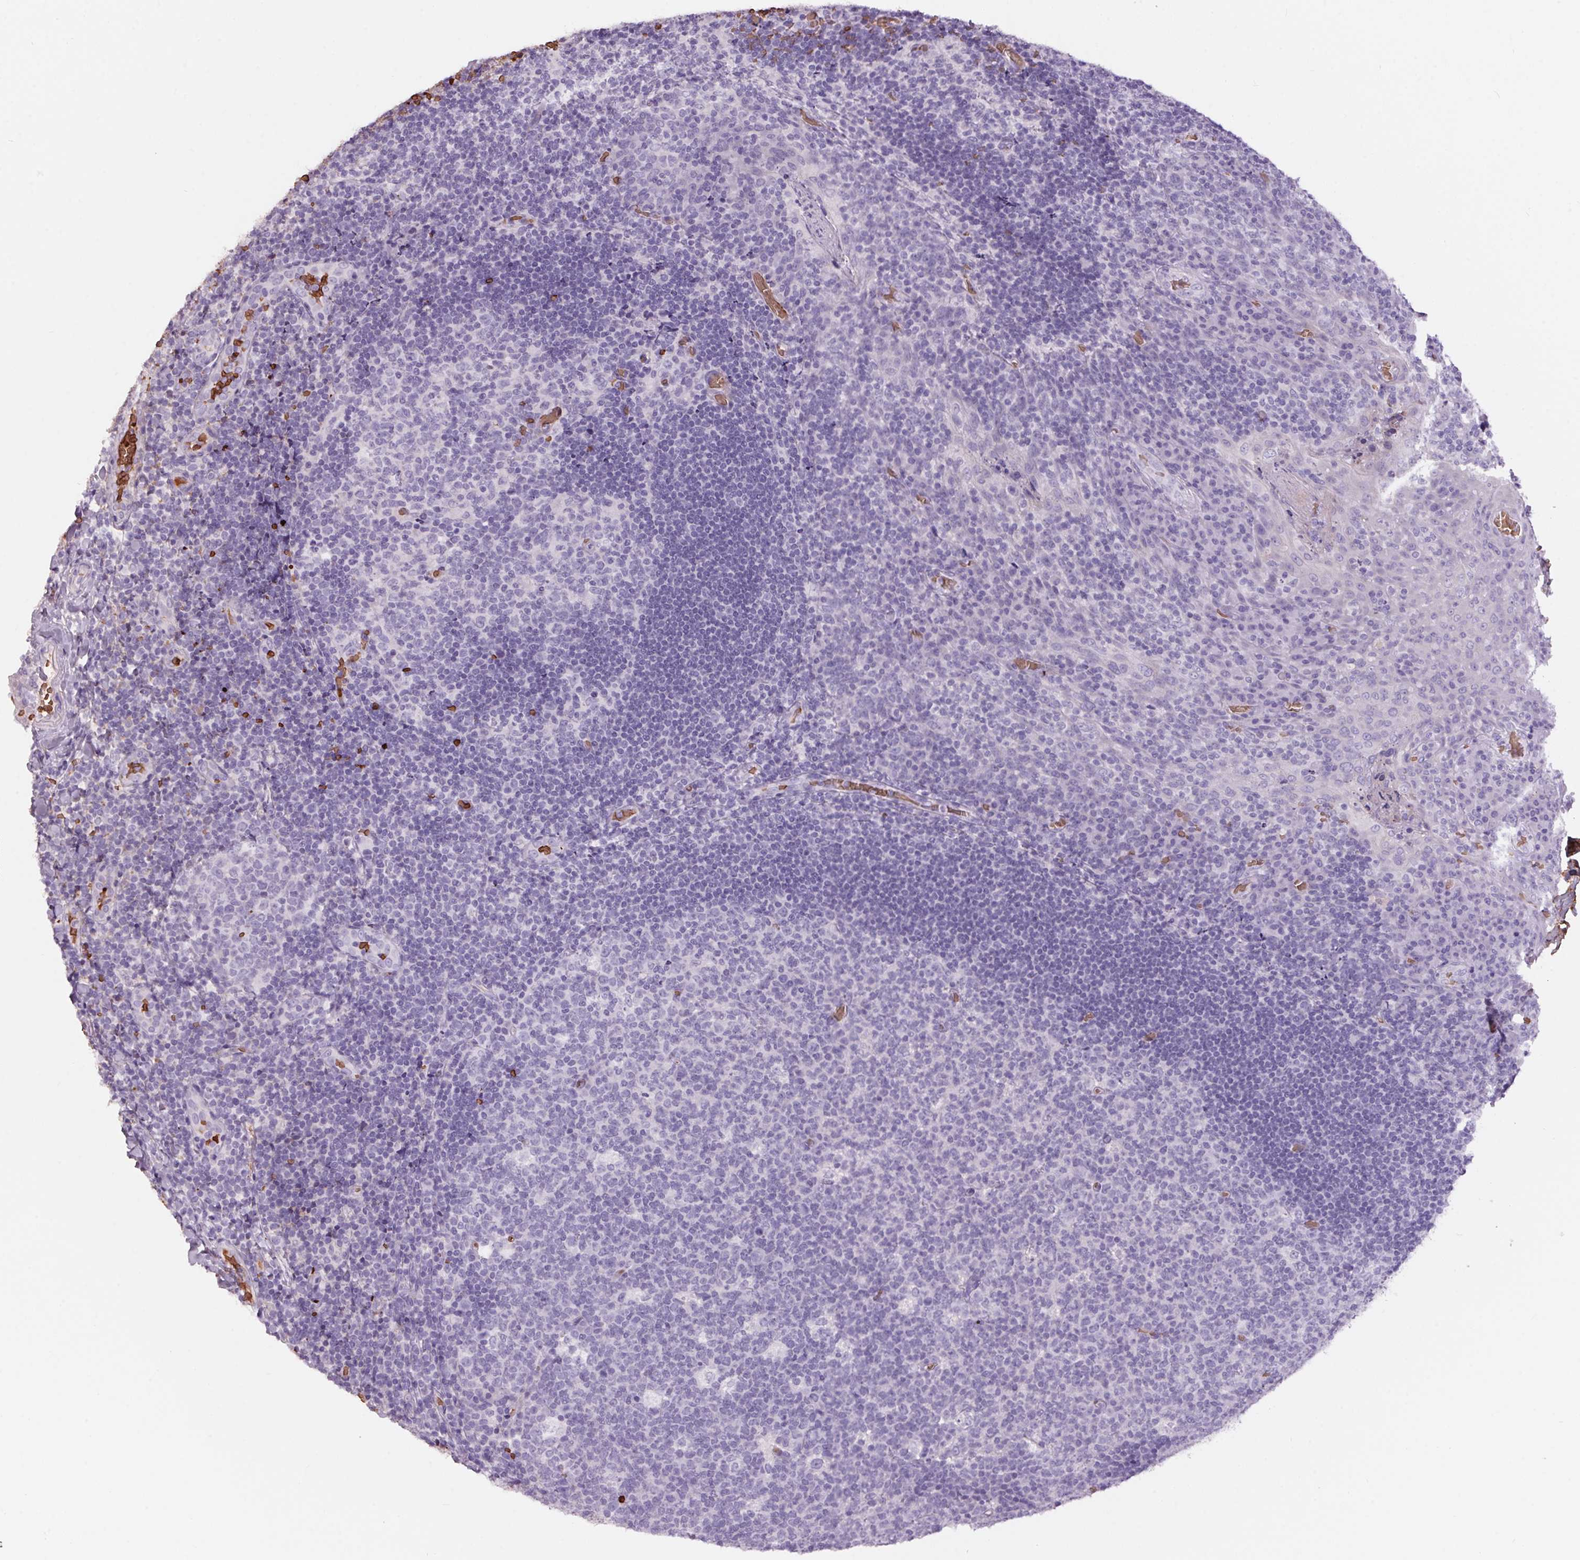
{"staining": {"intensity": "negative", "quantity": "none", "location": "none"}, "tissue": "tonsil", "cell_type": "Germinal center cells", "image_type": "normal", "snomed": [{"axis": "morphology", "description": "Normal tissue, NOS"}, {"axis": "topography", "description": "Tonsil"}], "caption": "Germinal center cells are negative for brown protein staining in normal tonsil.", "gene": "HBQ1", "patient": {"sex": "male", "age": 17}}